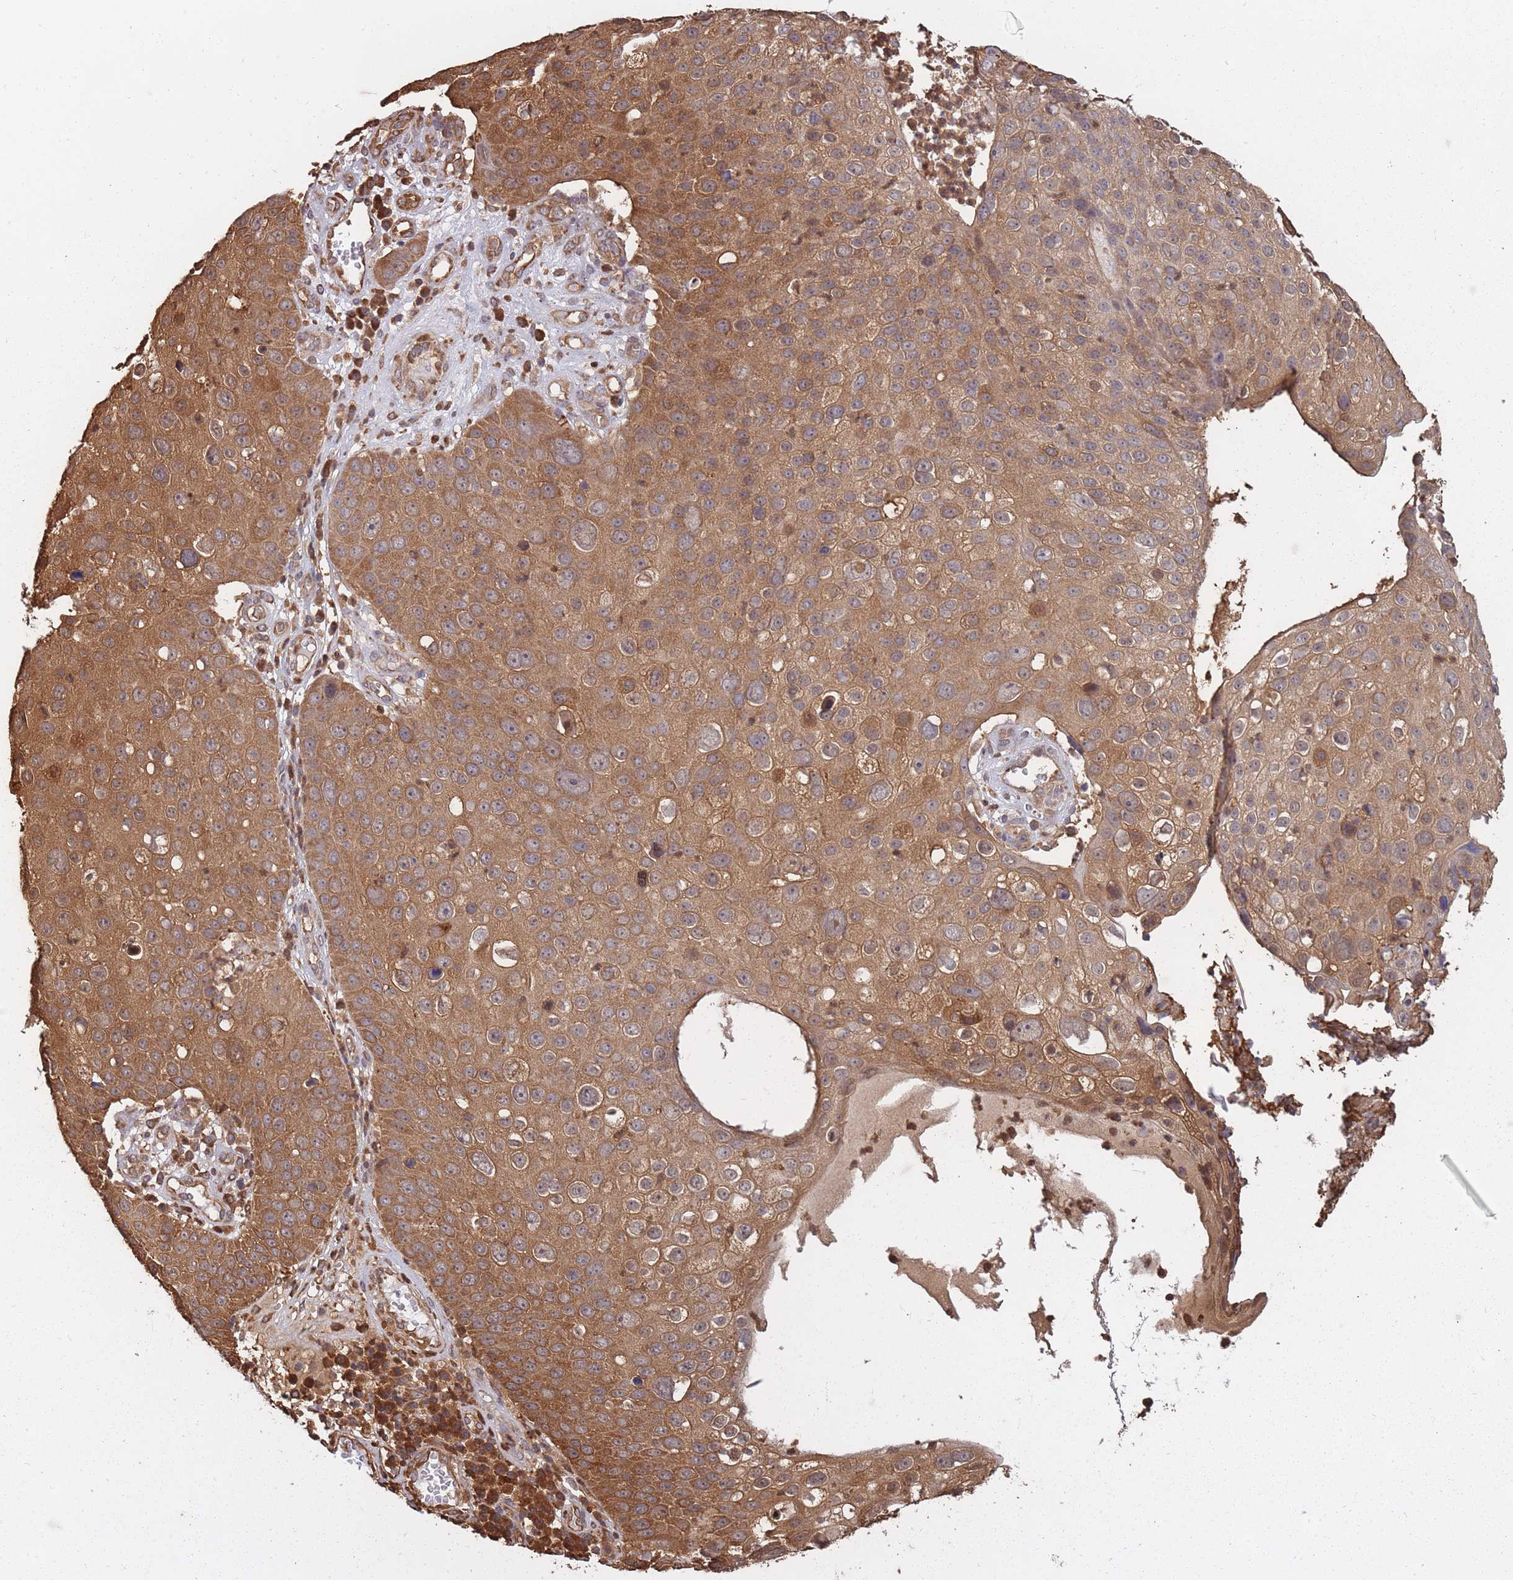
{"staining": {"intensity": "moderate", "quantity": ">75%", "location": "cytoplasmic/membranous"}, "tissue": "skin cancer", "cell_type": "Tumor cells", "image_type": "cancer", "snomed": [{"axis": "morphology", "description": "Squamous cell carcinoma, NOS"}, {"axis": "topography", "description": "Skin"}], "caption": "About >75% of tumor cells in skin cancer show moderate cytoplasmic/membranous protein expression as visualized by brown immunohistochemical staining.", "gene": "ARL13B", "patient": {"sex": "male", "age": 71}}